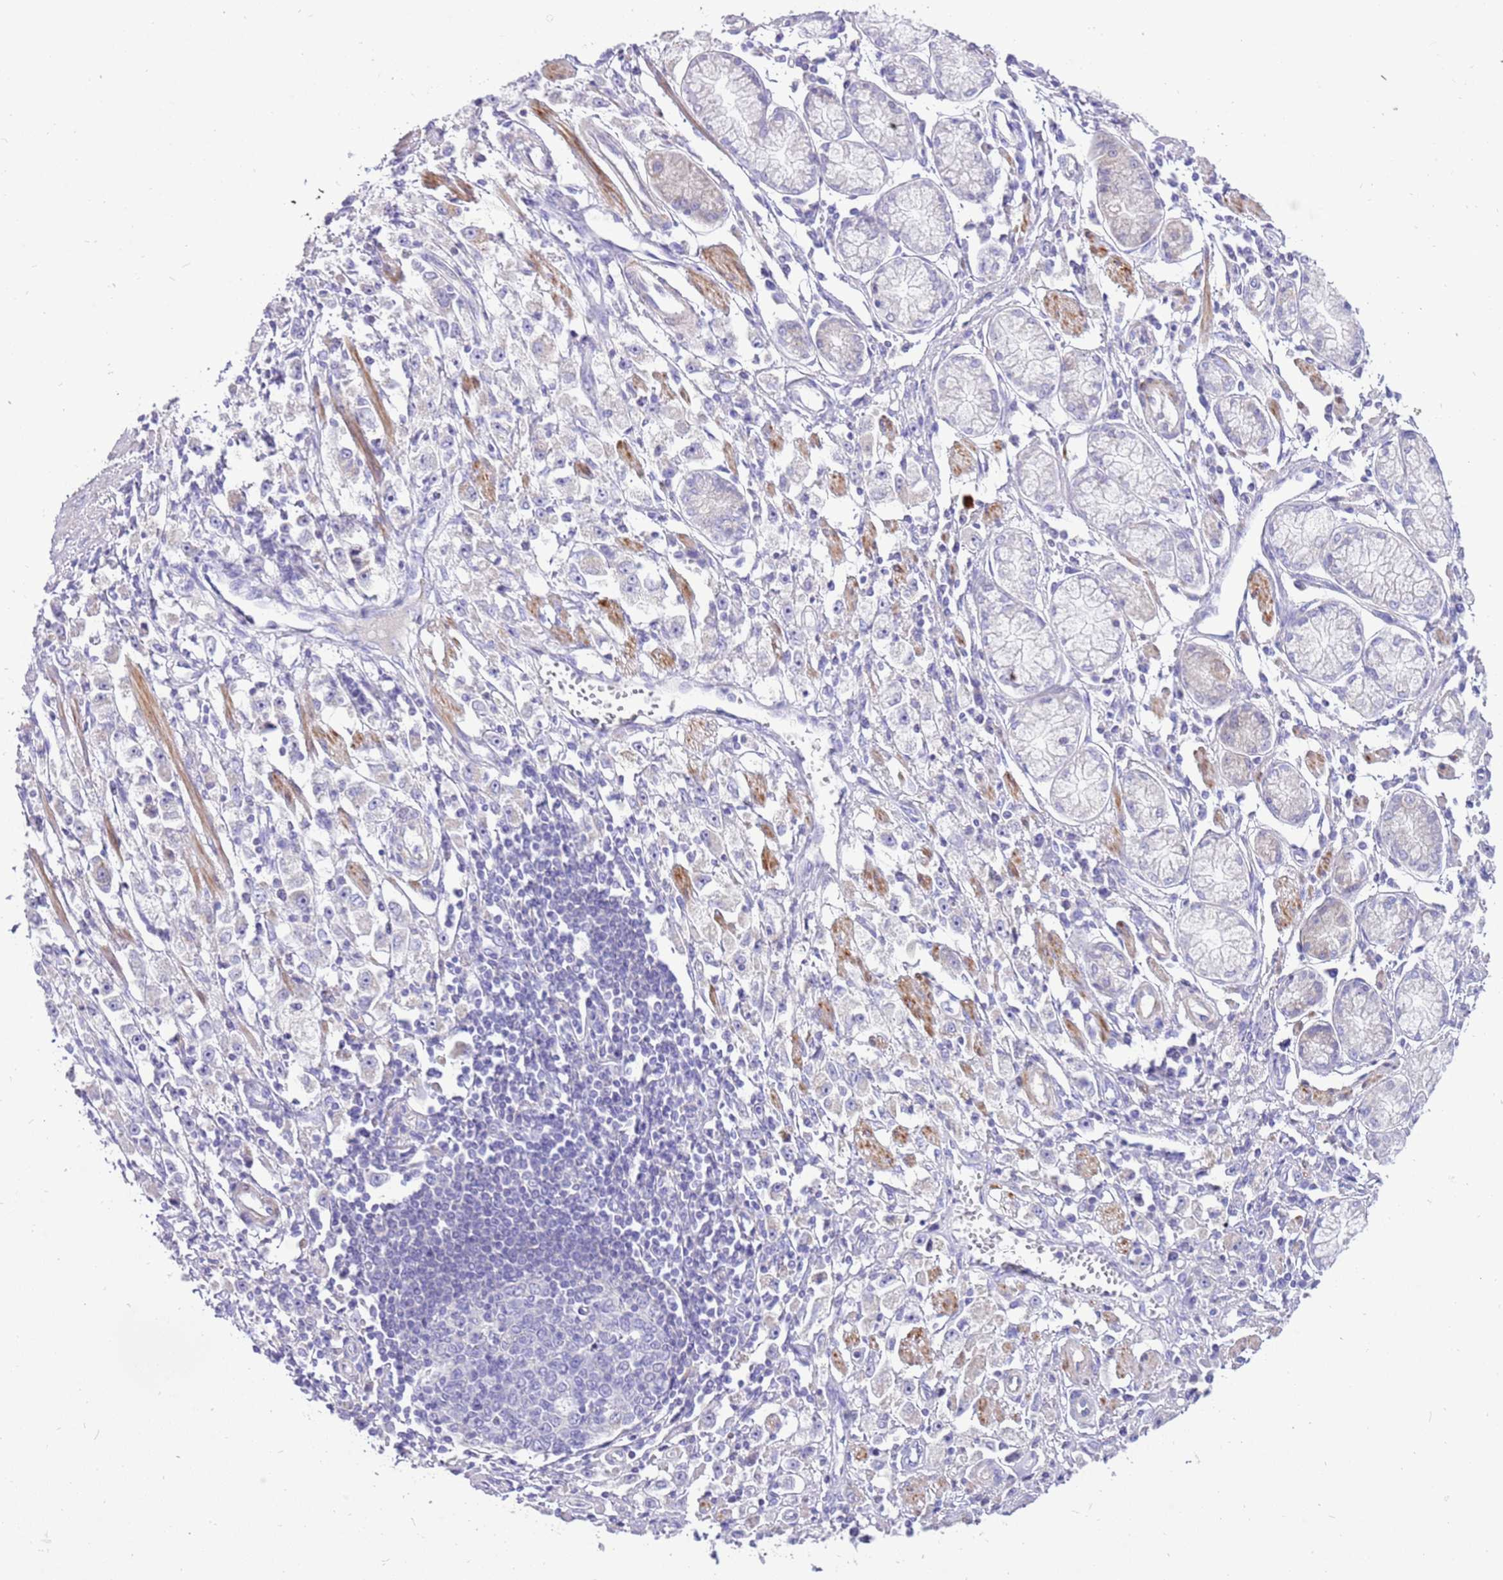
{"staining": {"intensity": "negative", "quantity": "none", "location": "none"}, "tissue": "stomach cancer", "cell_type": "Tumor cells", "image_type": "cancer", "snomed": [{"axis": "morphology", "description": "Adenocarcinoma, NOS"}, {"axis": "topography", "description": "Stomach"}], "caption": "Immunohistochemical staining of human stomach cancer (adenocarcinoma) displays no significant positivity in tumor cells.", "gene": "GLCE", "patient": {"sex": "female", "age": 59}}